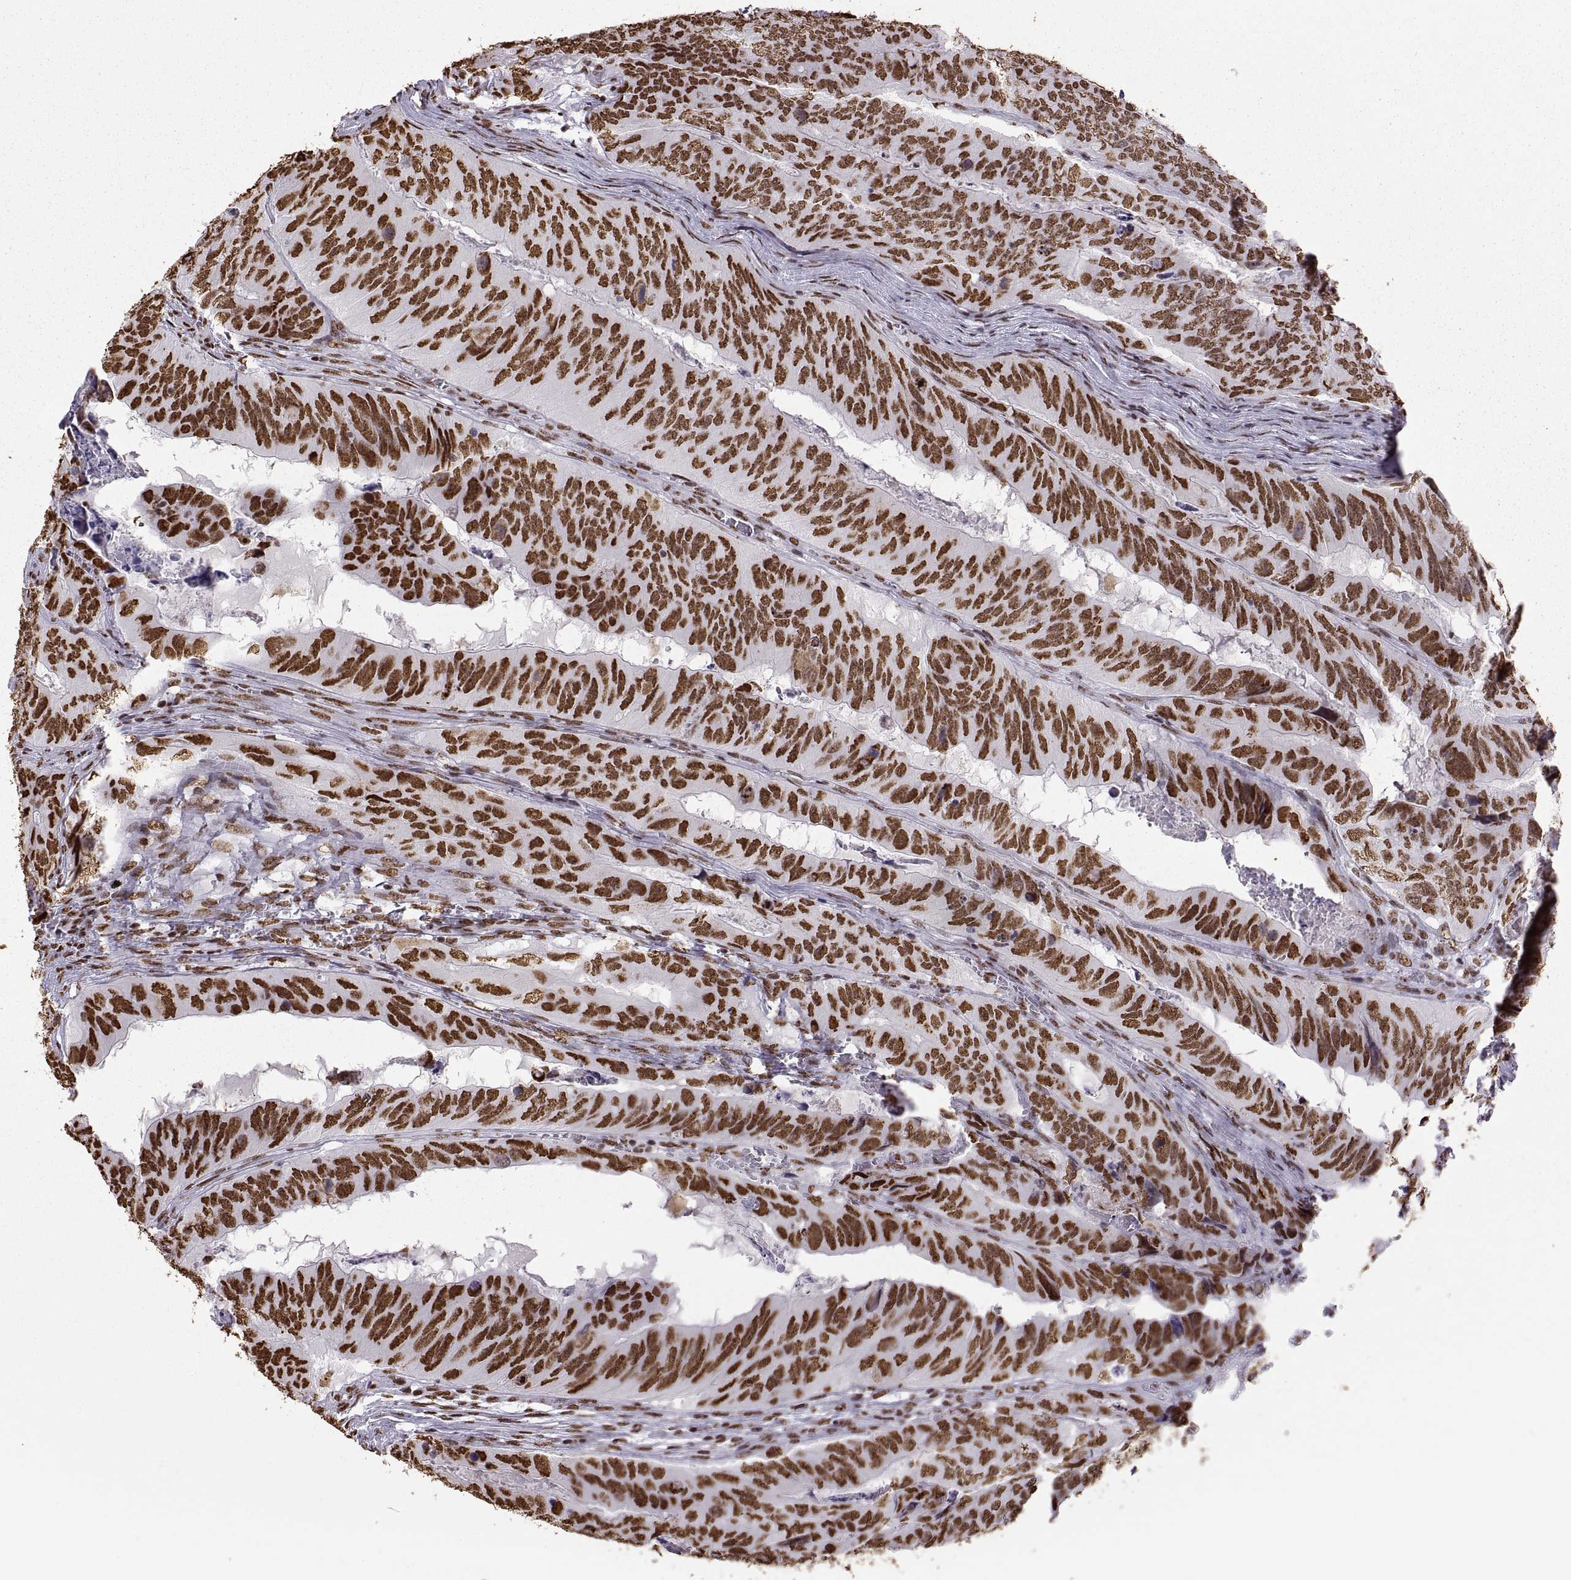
{"staining": {"intensity": "strong", "quantity": ">75%", "location": "nuclear"}, "tissue": "colorectal cancer", "cell_type": "Tumor cells", "image_type": "cancer", "snomed": [{"axis": "morphology", "description": "Adenocarcinoma, NOS"}, {"axis": "topography", "description": "Colon"}], "caption": "Brown immunohistochemical staining in human colorectal cancer (adenocarcinoma) exhibits strong nuclear staining in about >75% of tumor cells.", "gene": "SNAI1", "patient": {"sex": "male", "age": 79}}